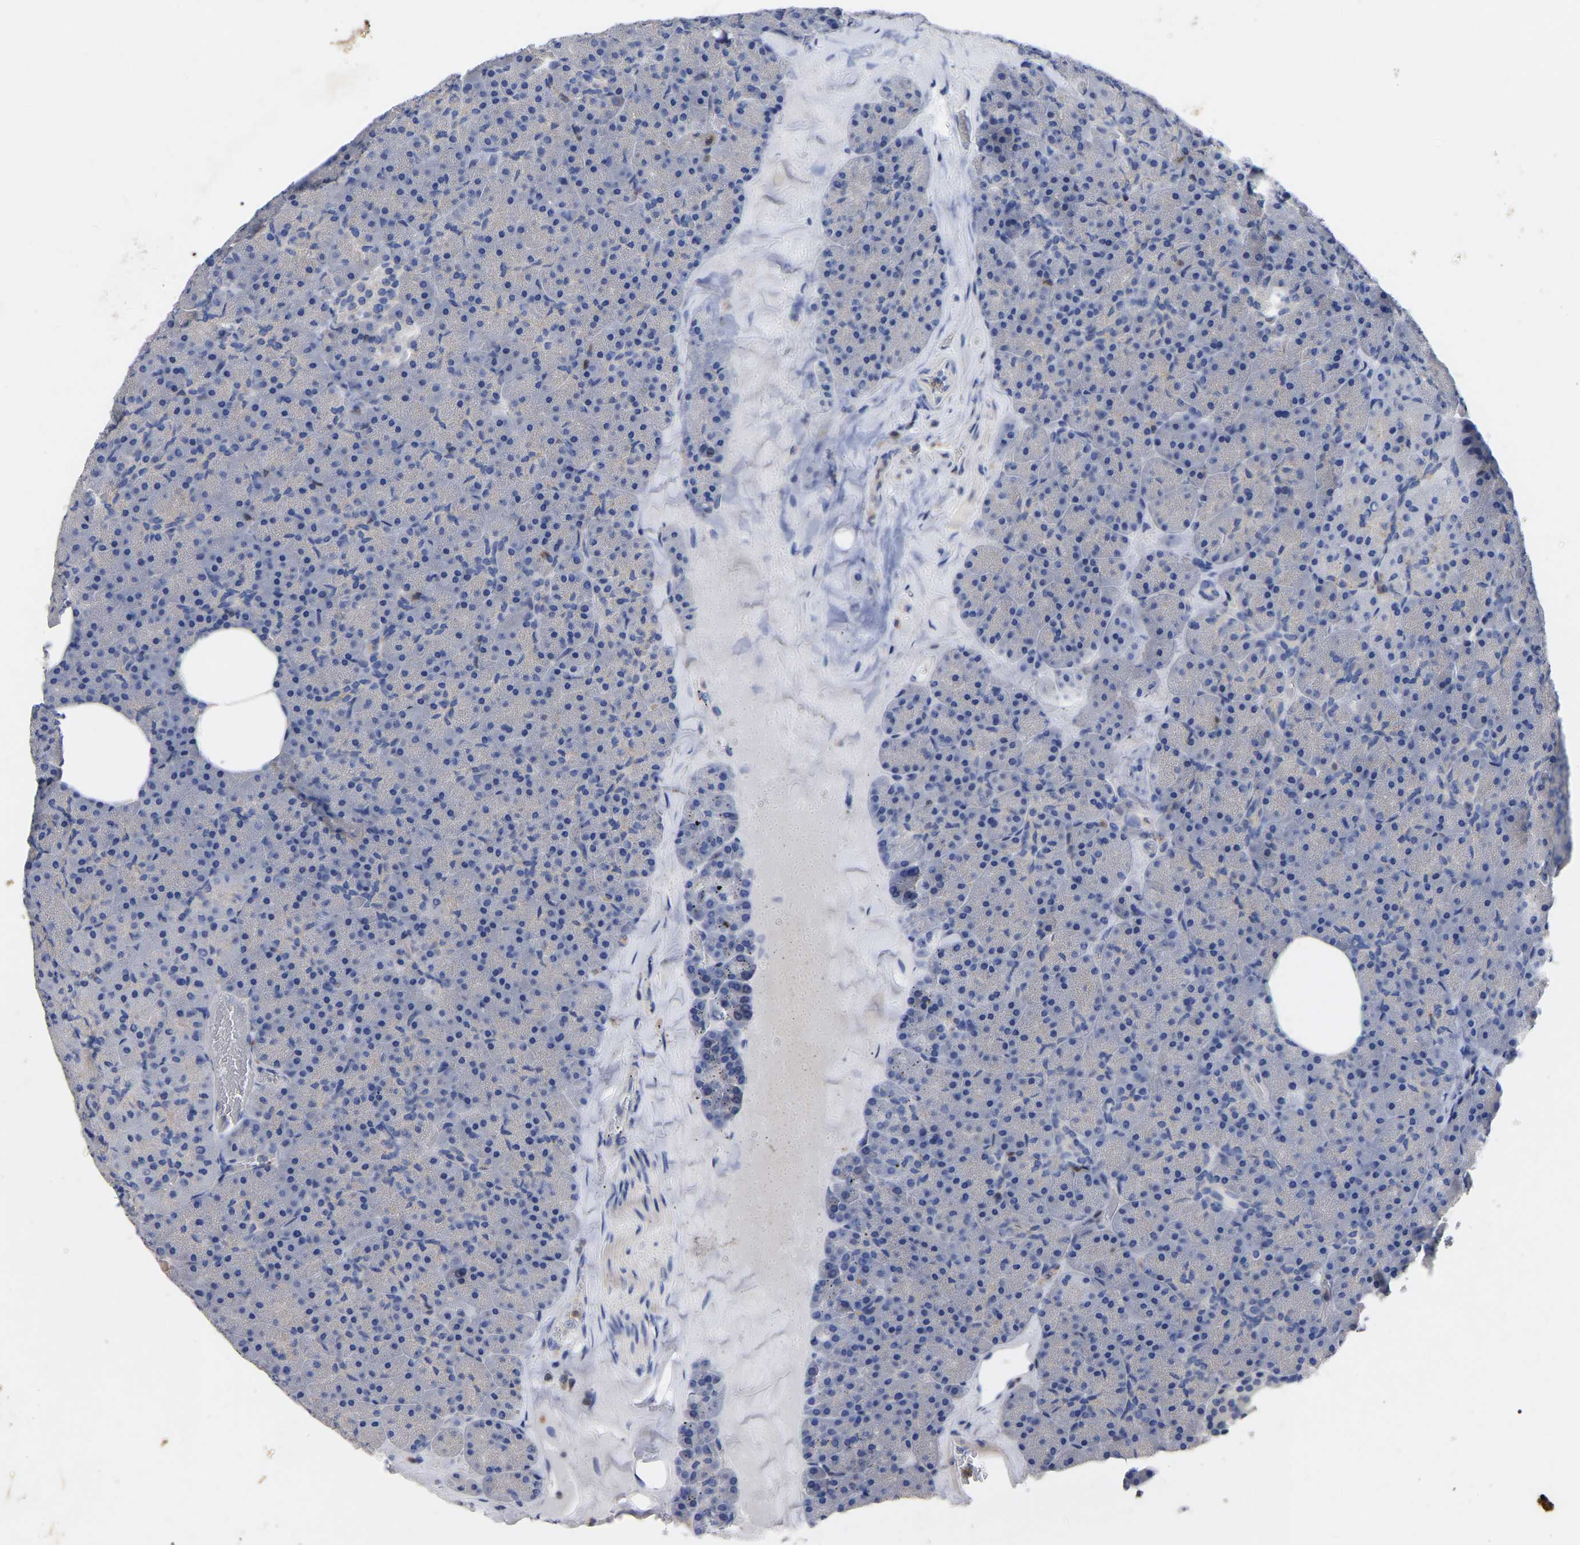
{"staining": {"intensity": "negative", "quantity": "none", "location": "none"}, "tissue": "pancreas", "cell_type": "Exocrine glandular cells", "image_type": "normal", "snomed": [{"axis": "morphology", "description": "Normal tissue, NOS"}, {"axis": "morphology", "description": "Carcinoid, malignant, NOS"}, {"axis": "topography", "description": "Pancreas"}], "caption": "Histopathology image shows no significant protein staining in exocrine glandular cells of unremarkable pancreas. The staining is performed using DAB brown chromogen with nuclei counter-stained in using hematoxylin.", "gene": "PTPN7", "patient": {"sex": "female", "age": 35}}